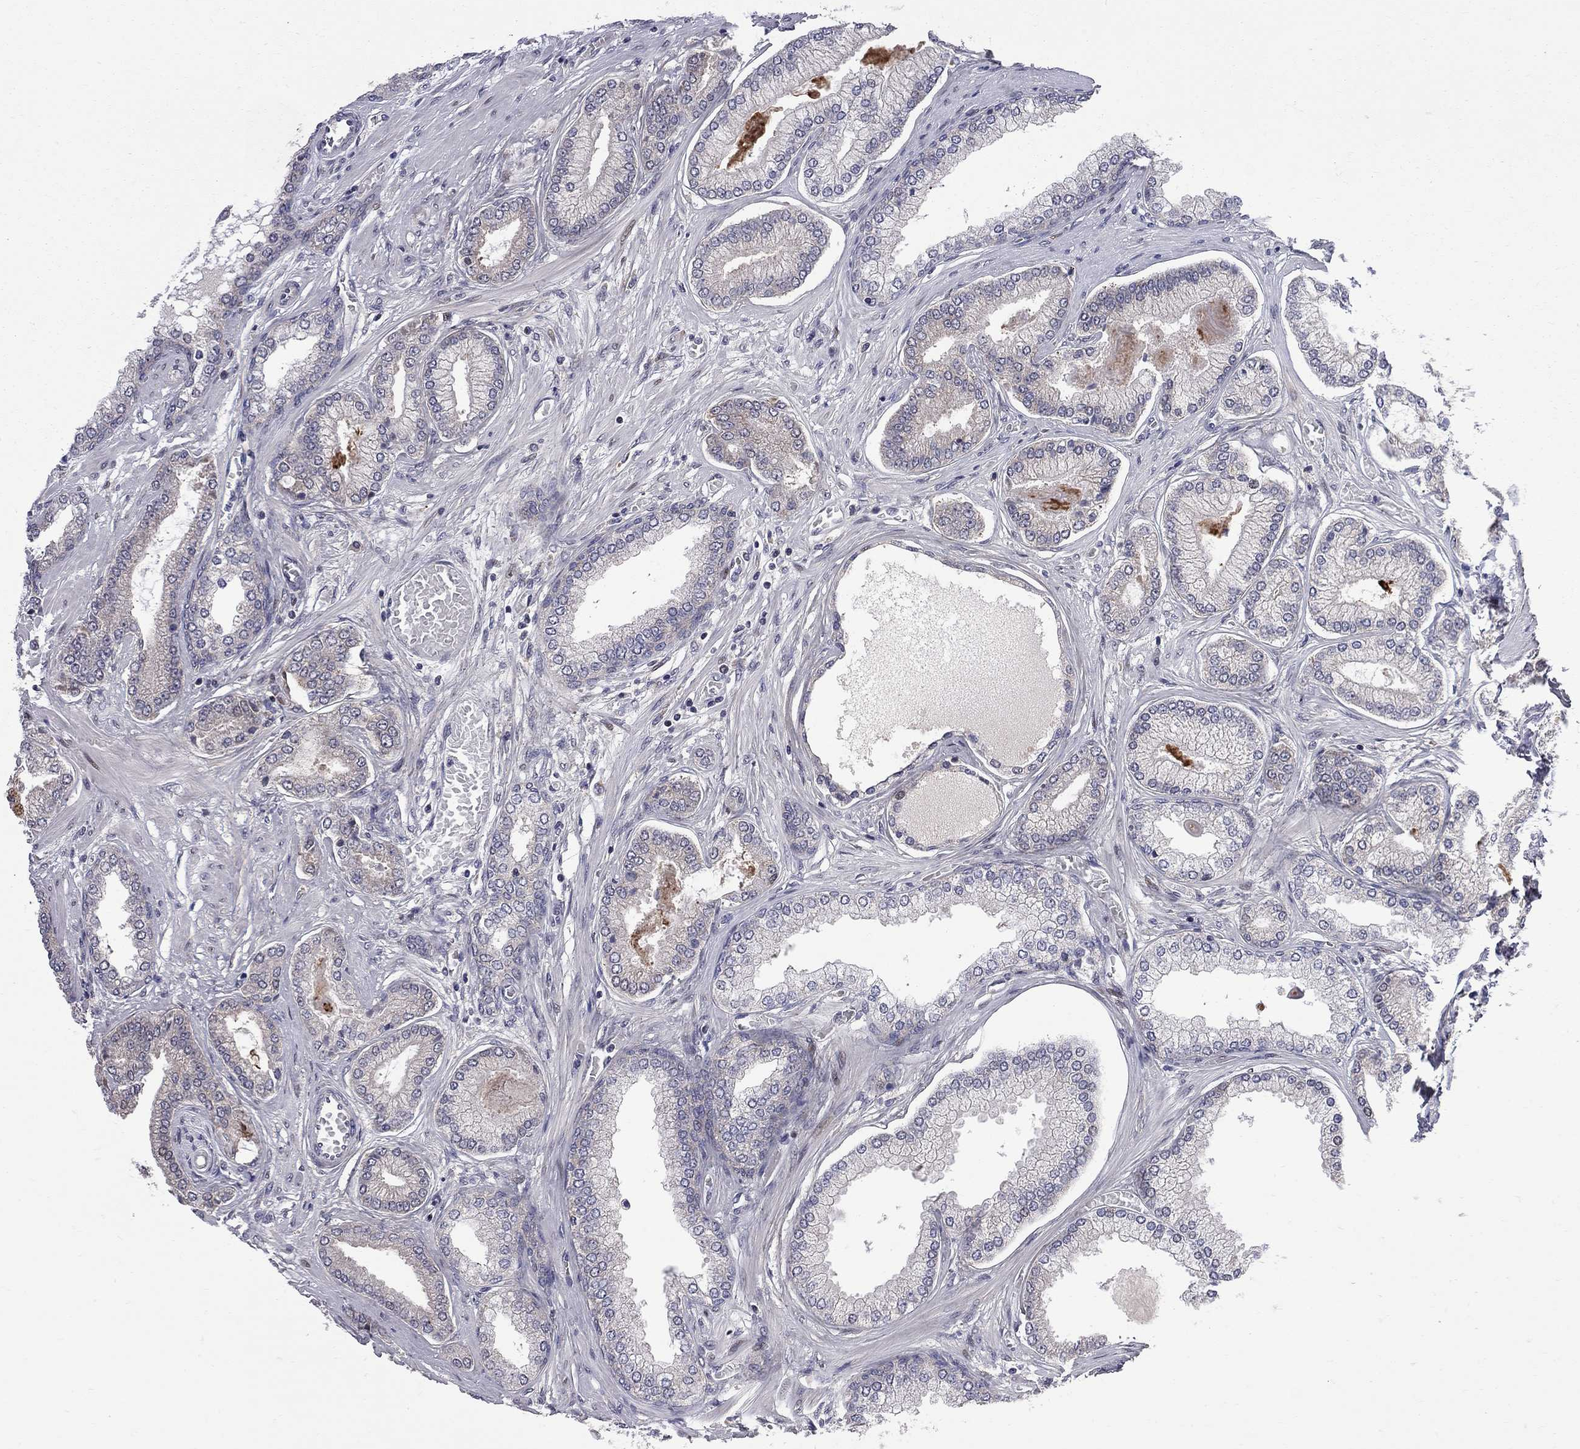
{"staining": {"intensity": "negative", "quantity": "none", "location": "none"}, "tissue": "prostate cancer", "cell_type": "Tumor cells", "image_type": "cancer", "snomed": [{"axis": "morphology", "description": "Adenocarcinoma, Low grade"}, {"axis": "topography", "description": "Prostate"}], "caption": "Immunohistochemistry (IHC) micrograph of neoplastic tissue: human prostate cancer stained with DAB shows no significant protein staining in tumor cells. Nuclei are stained in blue.", "gene": "CNOT11", "patient": {"sex": "male", "age": 57}}